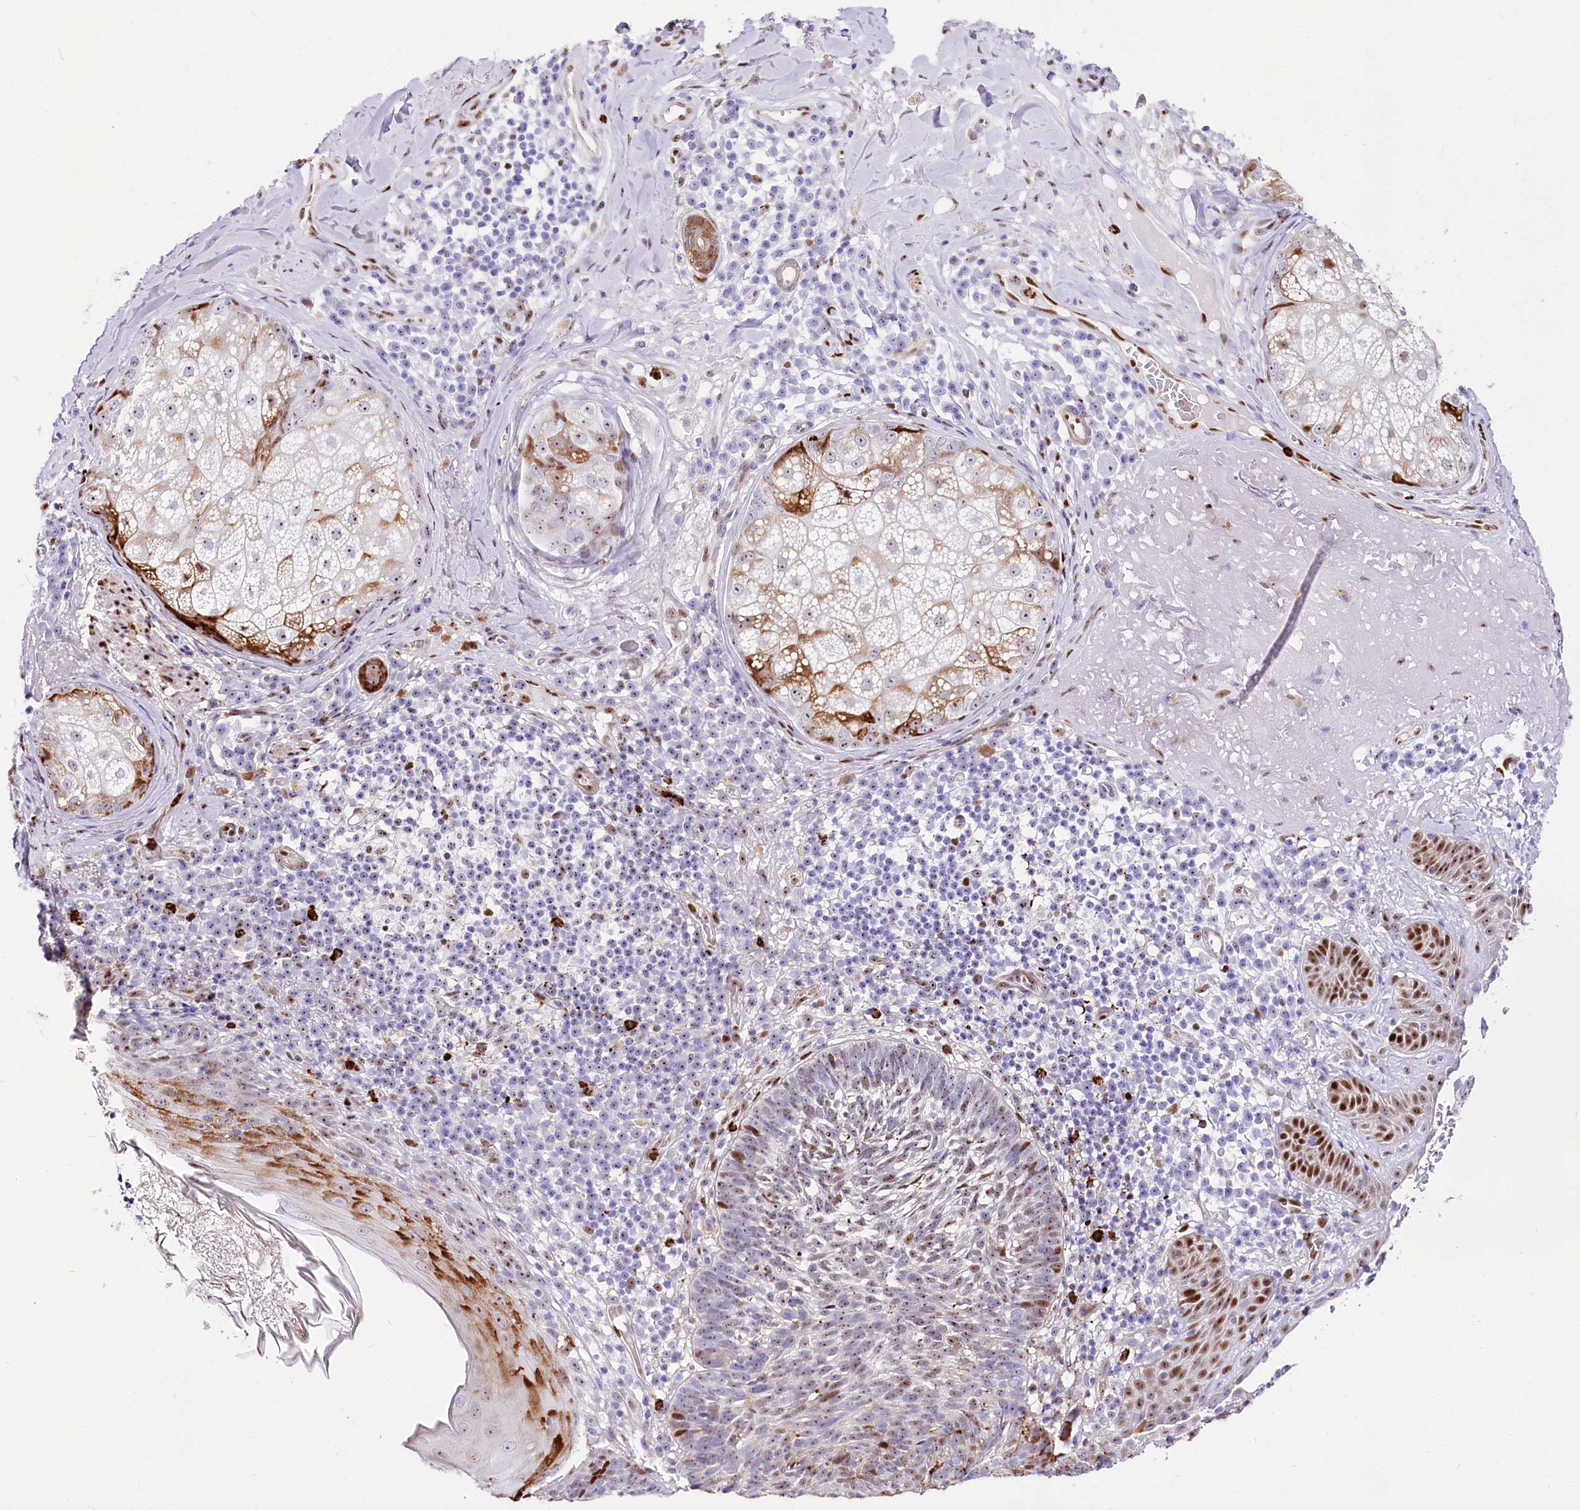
{"staining": {"intensity": "negative", "quantity": "none", "location": "none"}, "tissue": "skin cancer", "cell_type": "Tumor cells", "image_type": "cancer", "snomed": [{"axis": "morphology", "description": "Basal cell carcinoma"}, {"axis": "topography", "description": "Skin"}], "caption": "Skin cancer (basal cell carcinoma) was stained to show a protein in brown. There is no significant expression in tumor cells.", "gene": "PTMS", "patient": {"sex": "male", "age": 88}}